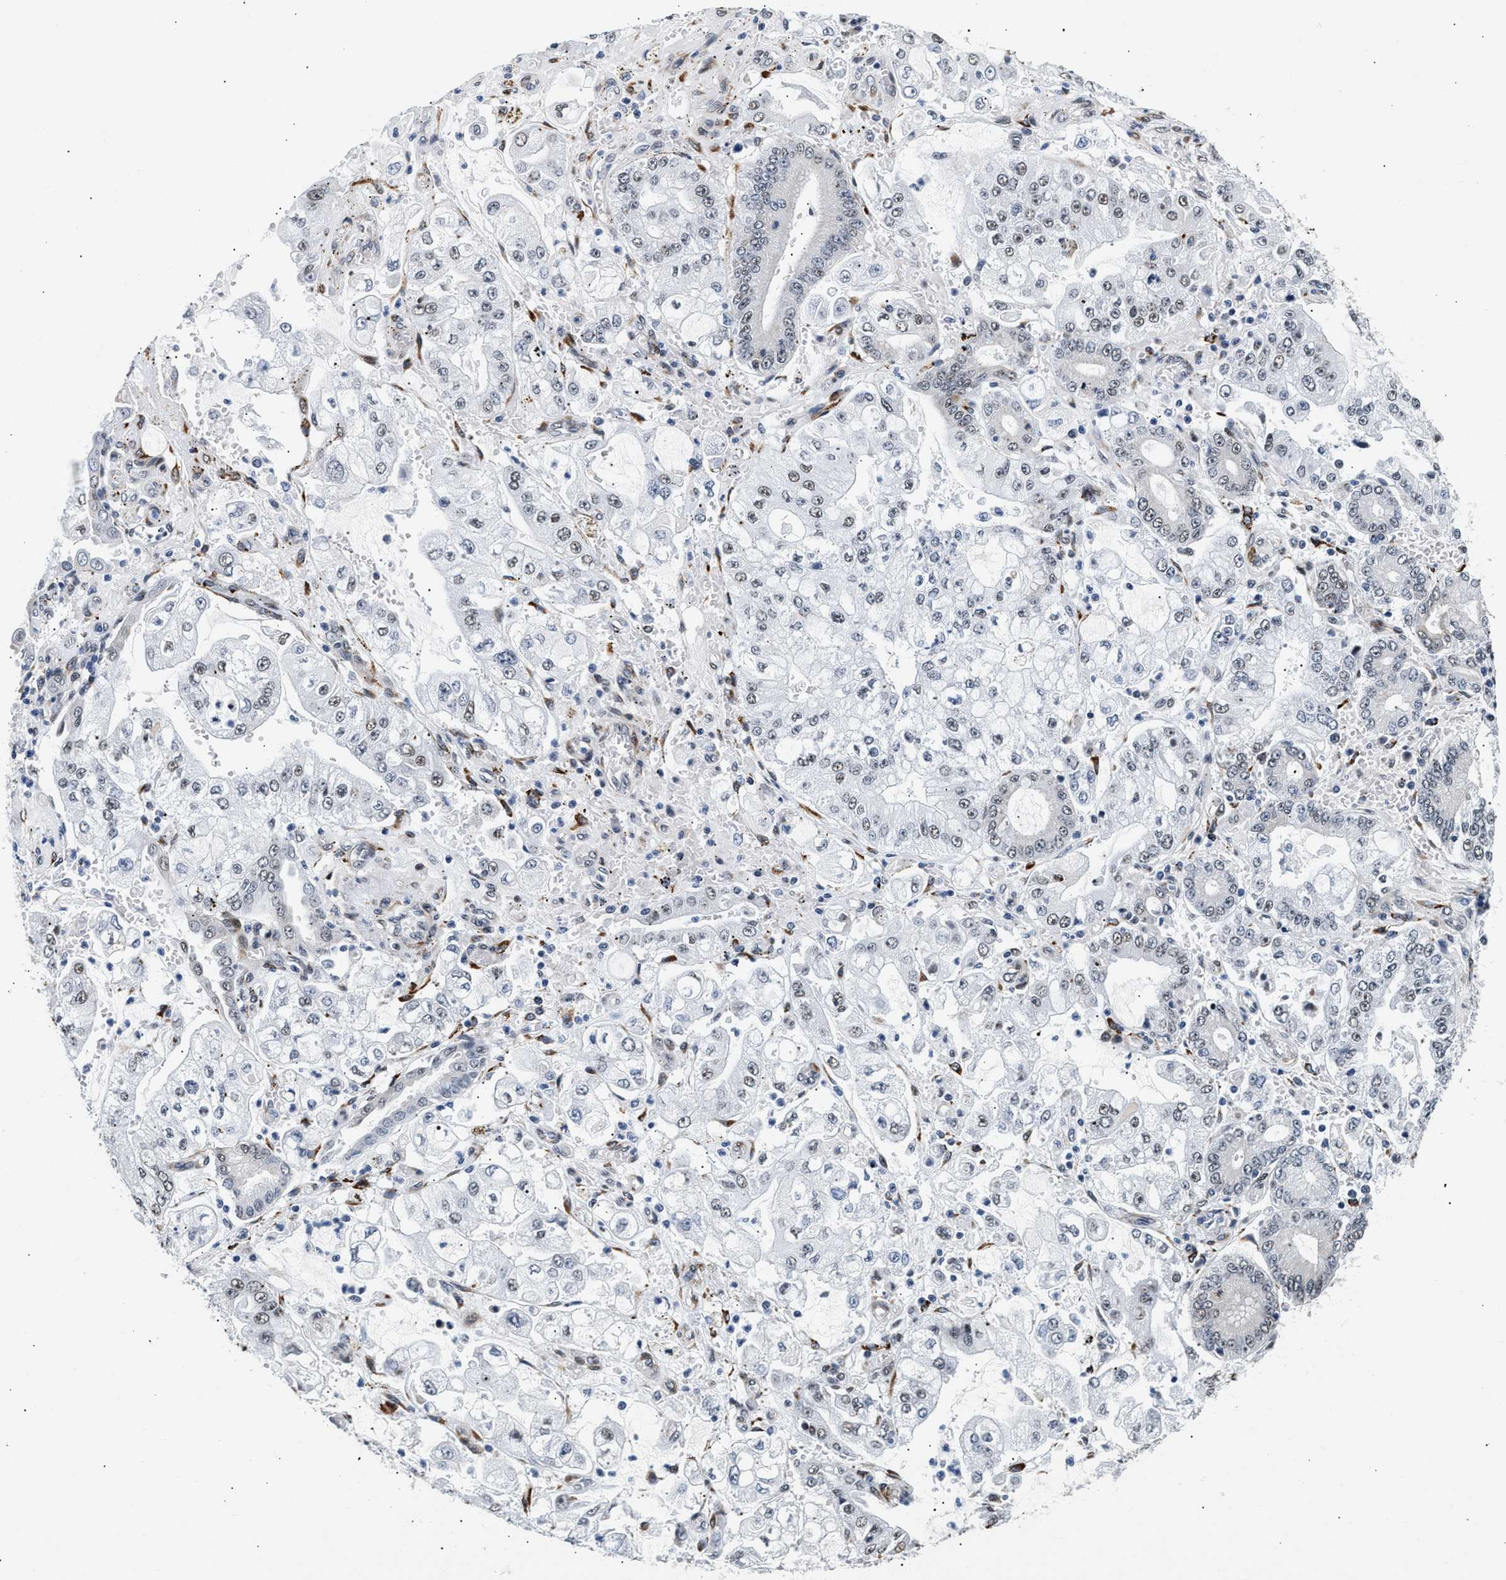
{"staining": {"intensity": "weak", "quantity": "<25%", "location": "nuclear"}, "tissue": "stomach cancer", "cell_type": "Tumor cells", "image_type": "cancer", "snomed": [{"axis": "morphology", "description": "Adenocarcinoma, NOS"}, {"axis": "topography", "description": "Stomach"}], "caption": "Immunohistochemistry (IHC) histopathology image of neoplastic tissue: human stomach cancer (adenocarcinoma) stained with DAB displays no significant protein expression in tumor cells.", "gene": "THOC1", "patient": {"sex": "male", "age": 76}}